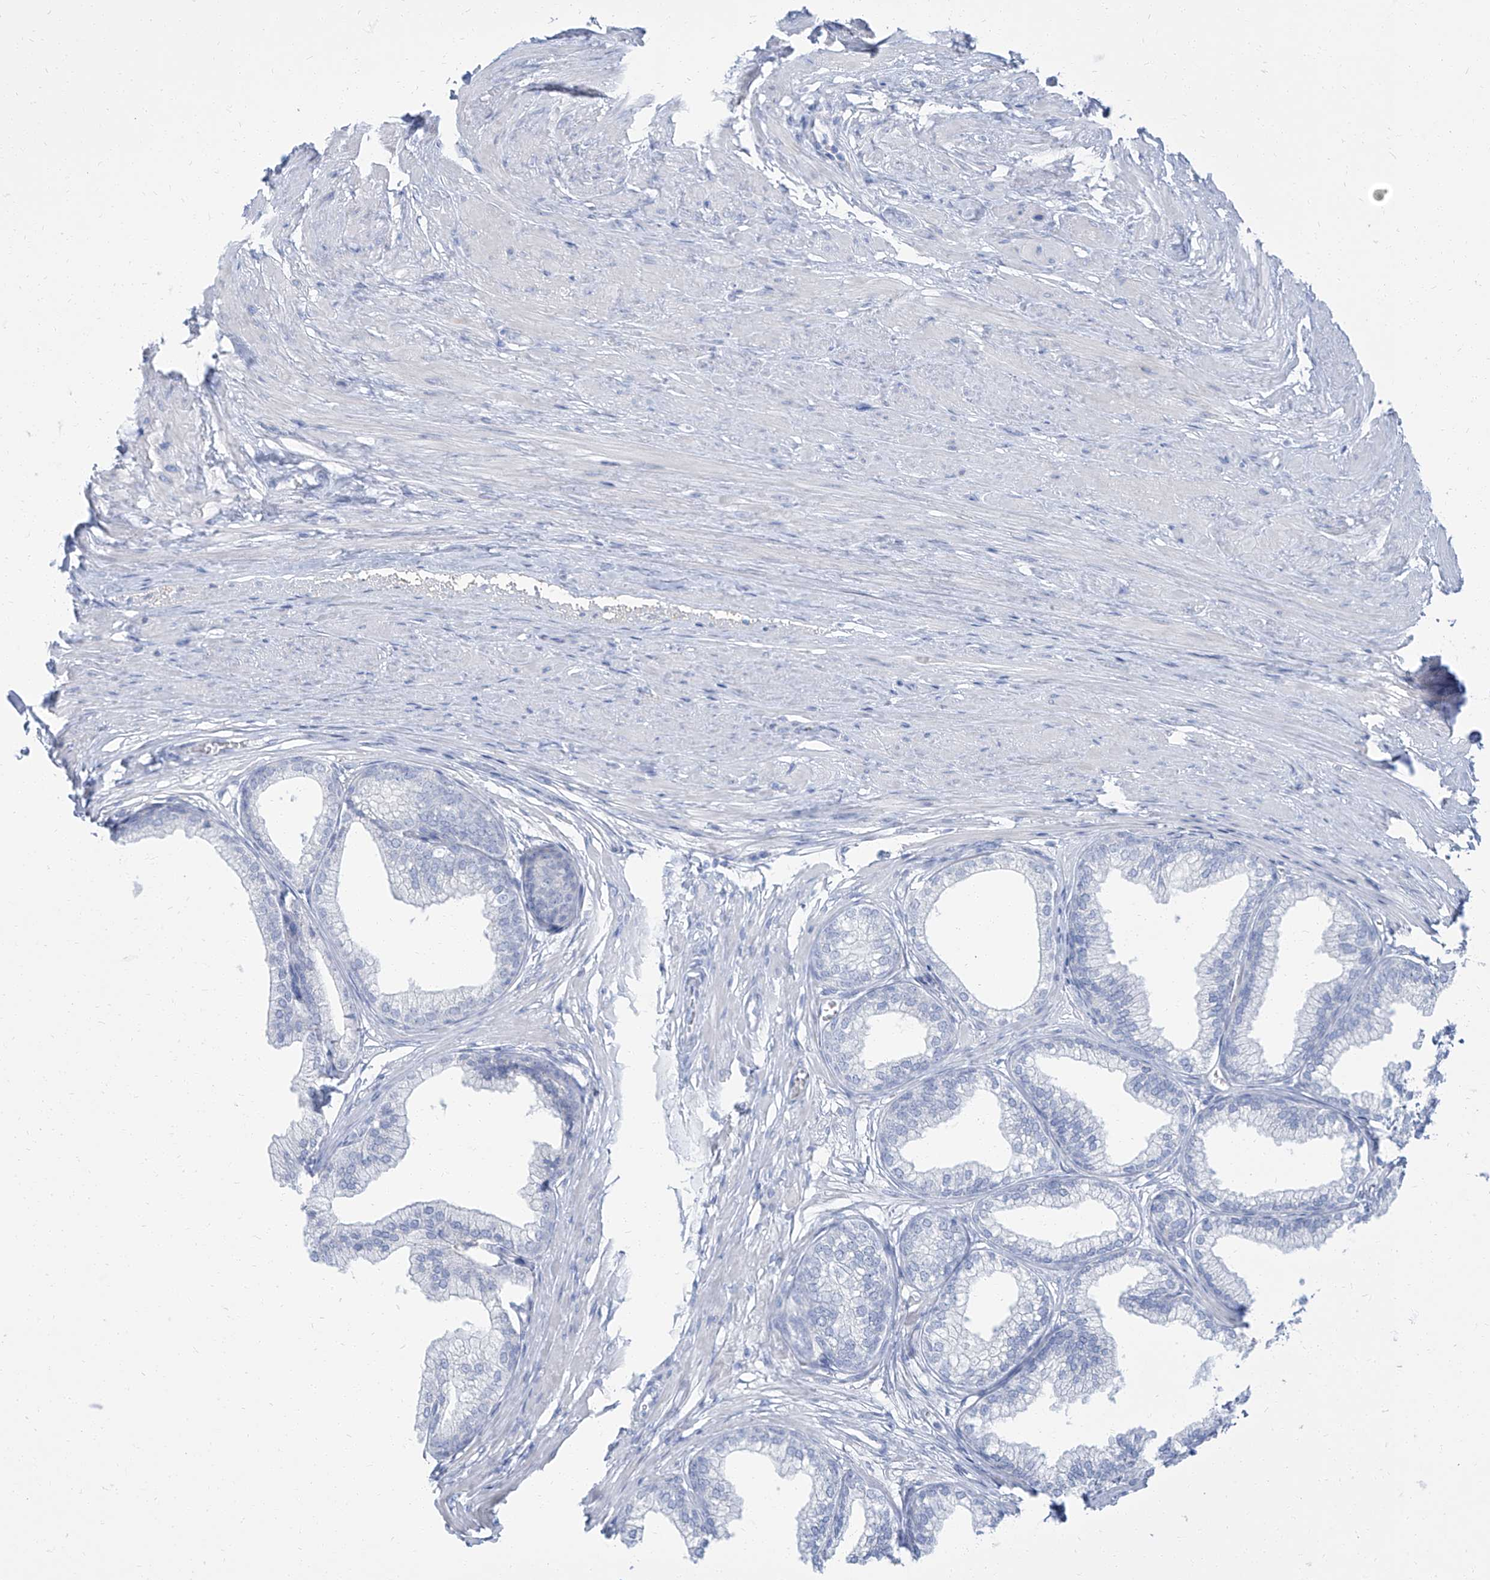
{"staining": {"intensity": "negative", "quantity": "none", "location": "none"}, "tissue": "prostate", "cell_type": "Glandular cells", "image_type": "normal", "snomed": [{"axis": "morphology", "description": "Normal tissue, NOS"}, {"axis": "morphology", "description": "Urothelial carcinoma, Low grade"}, {"axis": "topography", "description": "Urinary bladder"}, {"axis": "topography", "description": "Prostate"}], "caption": "This histopathology image is of unremarkable prostate stained with IHC to label a protein in brown with the nuclei are counter-stained blue. There is no positivity in glandular cells.", "gene": "TXLNB", "patient": {"sex": "male", "age": 60}}